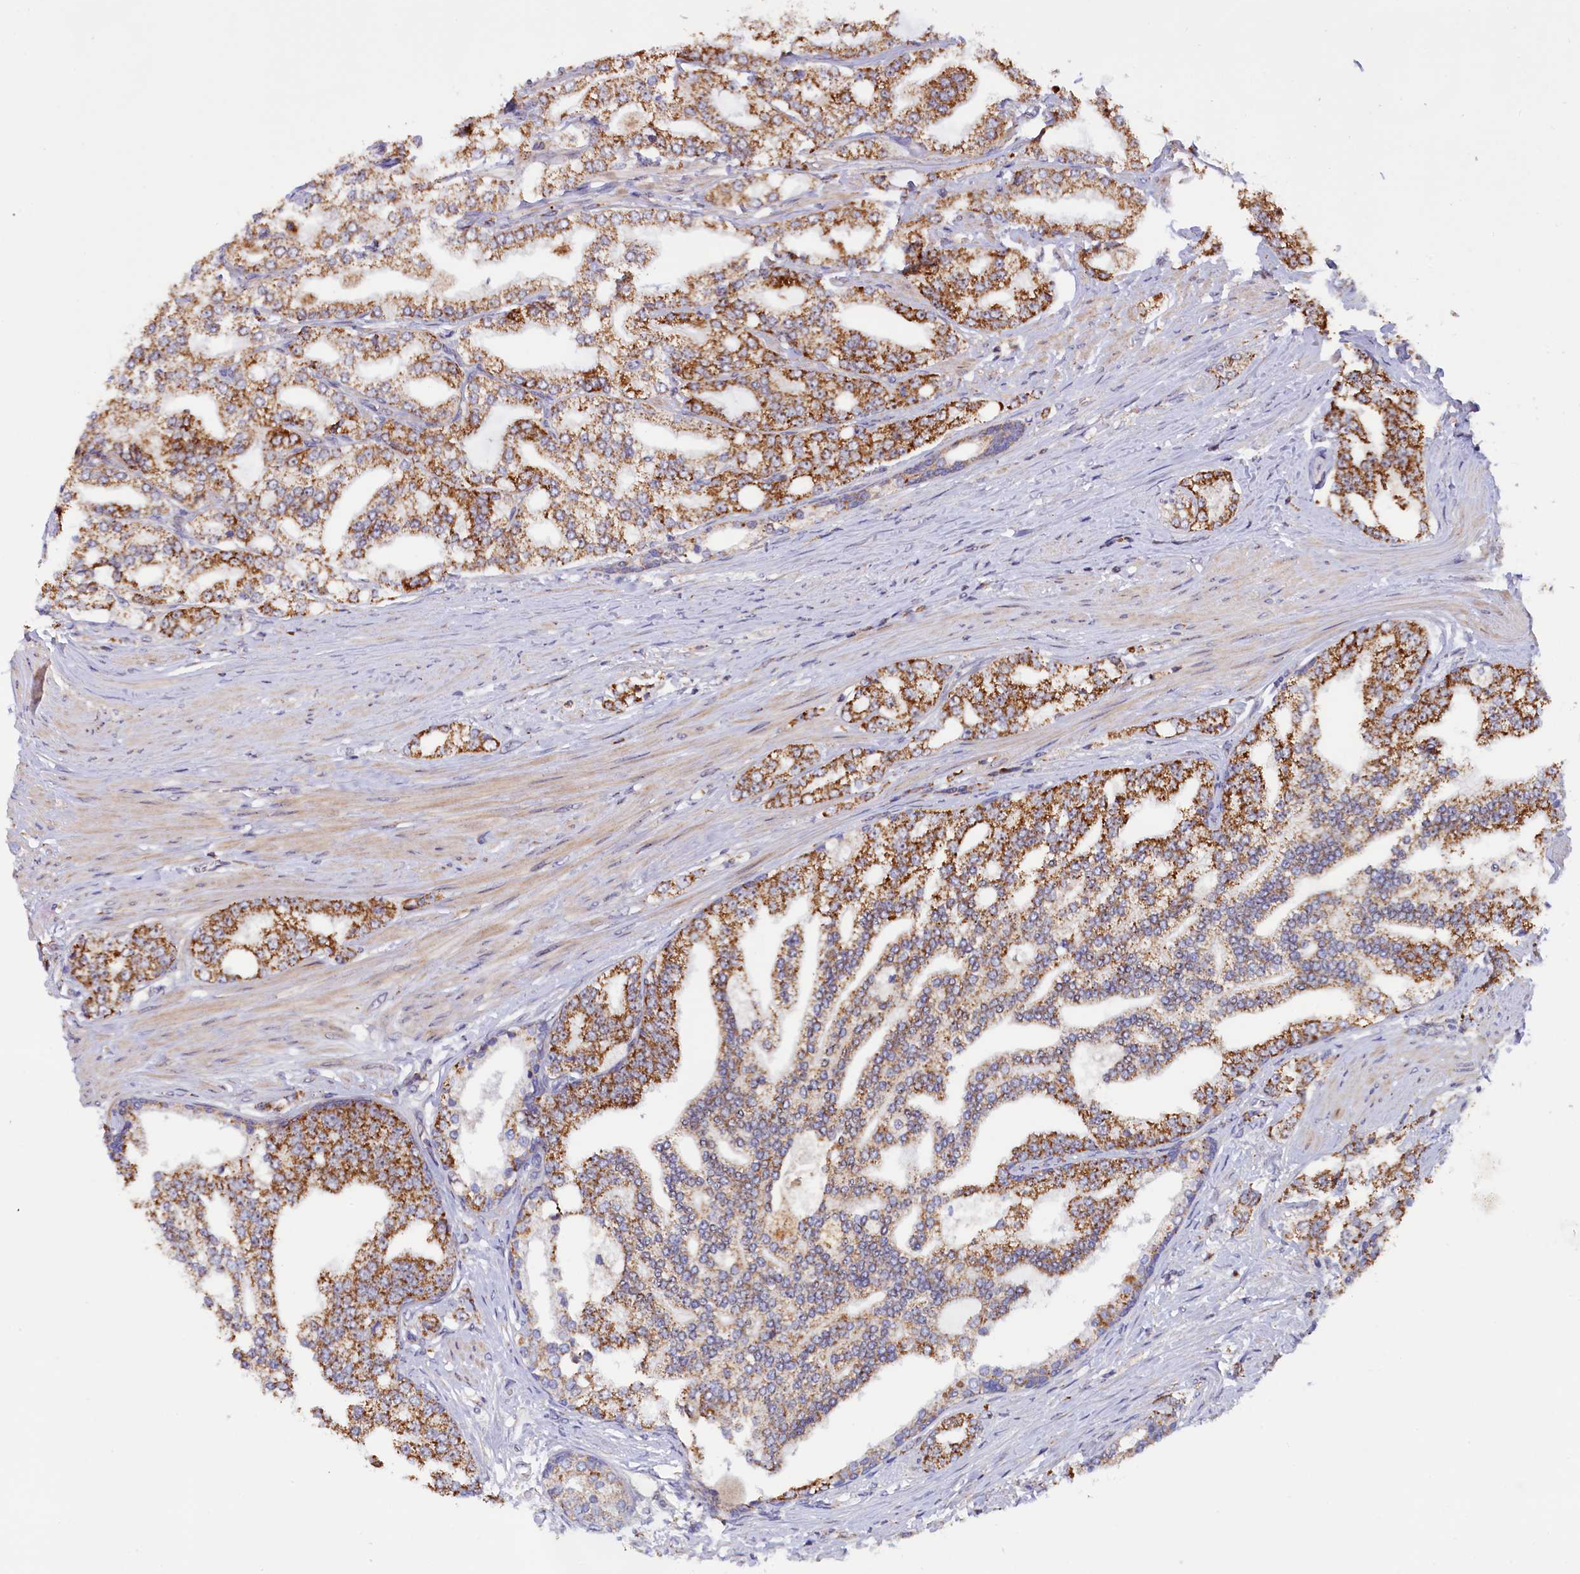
{"staining": {"intensity": "moderate", "quantity": ">75%", "location": "cytoplasmic/membranous"}, "tissue": "prostate cancer", "cell_type": "Tumor cells", "image_type": "cancer", "snomed": [{"axis": "morphology", "description": "Adenocarcinoma, High grade"}, {"axis": "topography", "description": "Prostate"}], "caption": "Protein analysis of prostate cancer (adenocarcinoma (high-grade)) tissue reveals moderate cytoplasmic/membranous expression in about >75% of tumor cells.", "gene": "DUS3L", "patient": {"sex": "male", "age": 64}}